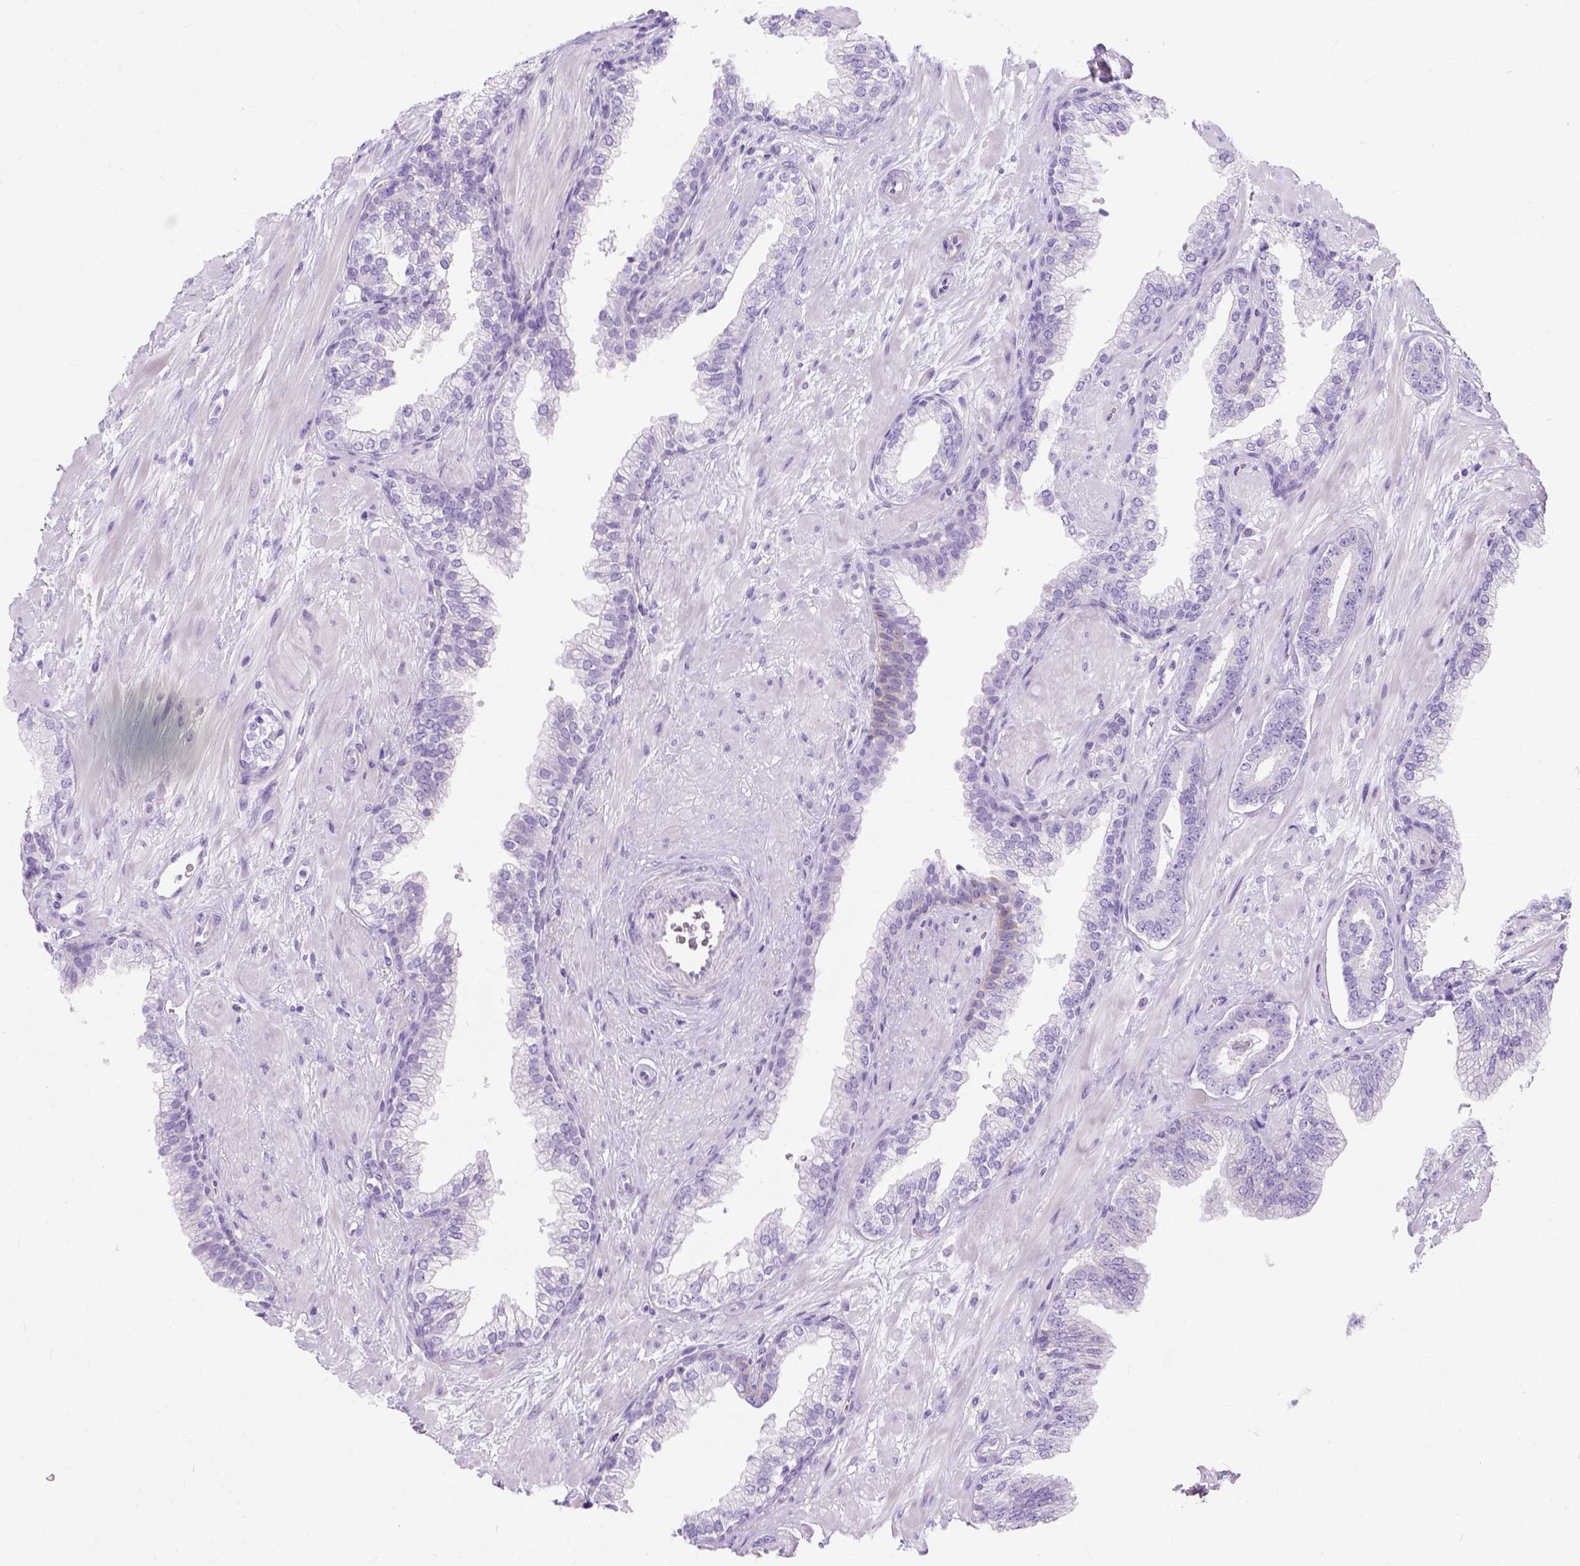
{"staining": {"intensity": "negative", "quantity": "none", "location": "none"}, "tissue": "prostate cancer", "cell_type": "Tumor cells", "image_type": "cancer", "snomed": [{"axis": "morphology", "description": "Adenocarcinoma, Low grade"}, {"axis": "topography", "description": "Prostate"}], "caption": "A micrograph of human prostate cancer is negative for staining in tumor cells.", "gene": "MYH15", "patient": {"sex": "male", "age": 61}}